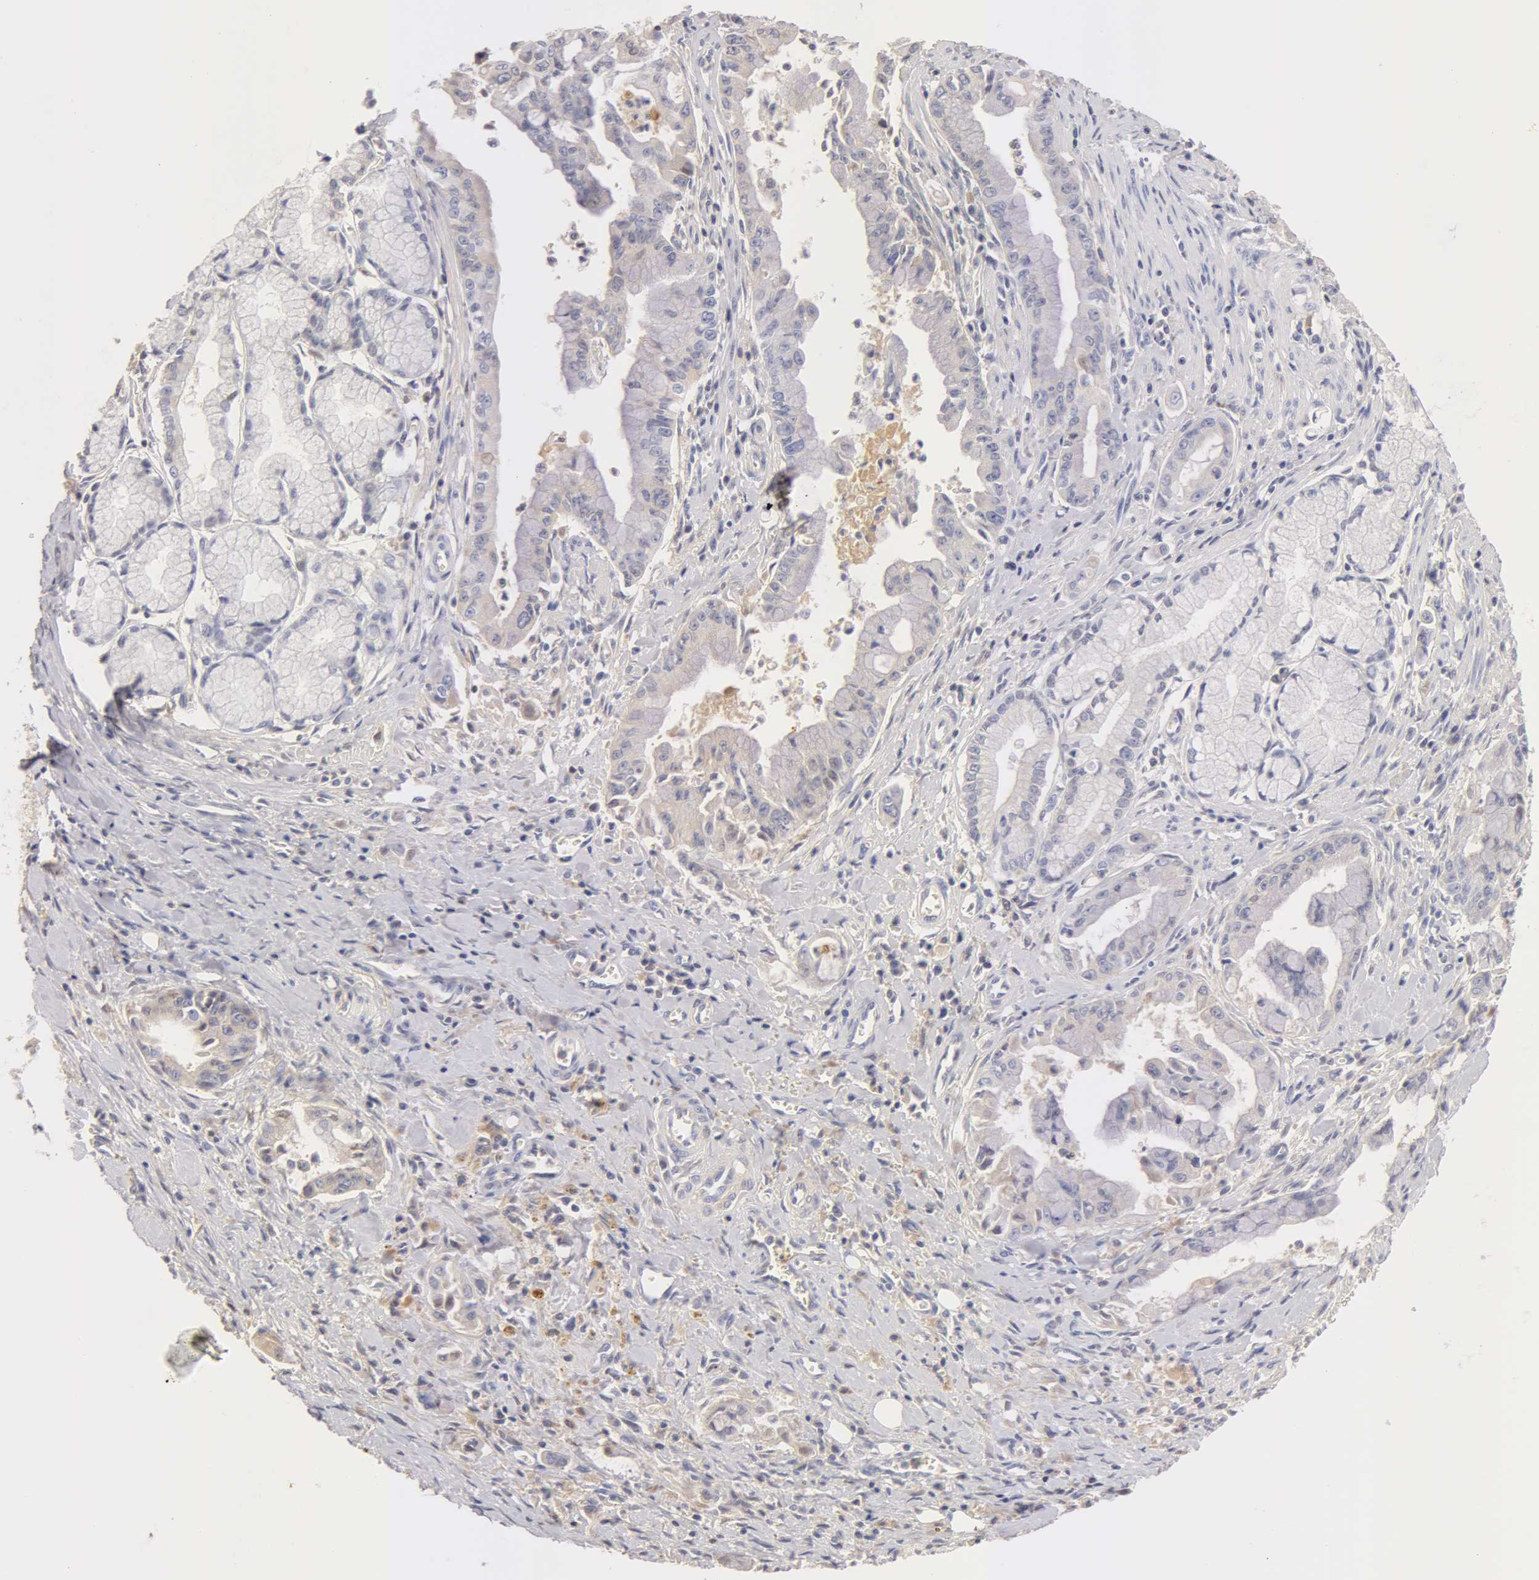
{"staining": {"intensity": "negative", "quantity": "none", "location": "none"}, "tissue": "pancreatic cancer", "cell_type": "Tumor cells", "image_type": "cancer", "snomed": [{"axis": "morphology", "description": "Adenocarcinoma, NOS"}, {"axis": "topography", "description": "Pancreas"}], "caption": "Pancreatic cancer (adenocarcinoma) was stained to show a protein in brown. There is no significant positivity in tumor cells. (DAB (3,3'-diaminobenzidine) immunohistochemistry visualized using brightfield microscopy, high magnification).", "gene": "AHSG", "patient": {"sex": "male", "age": 59}}